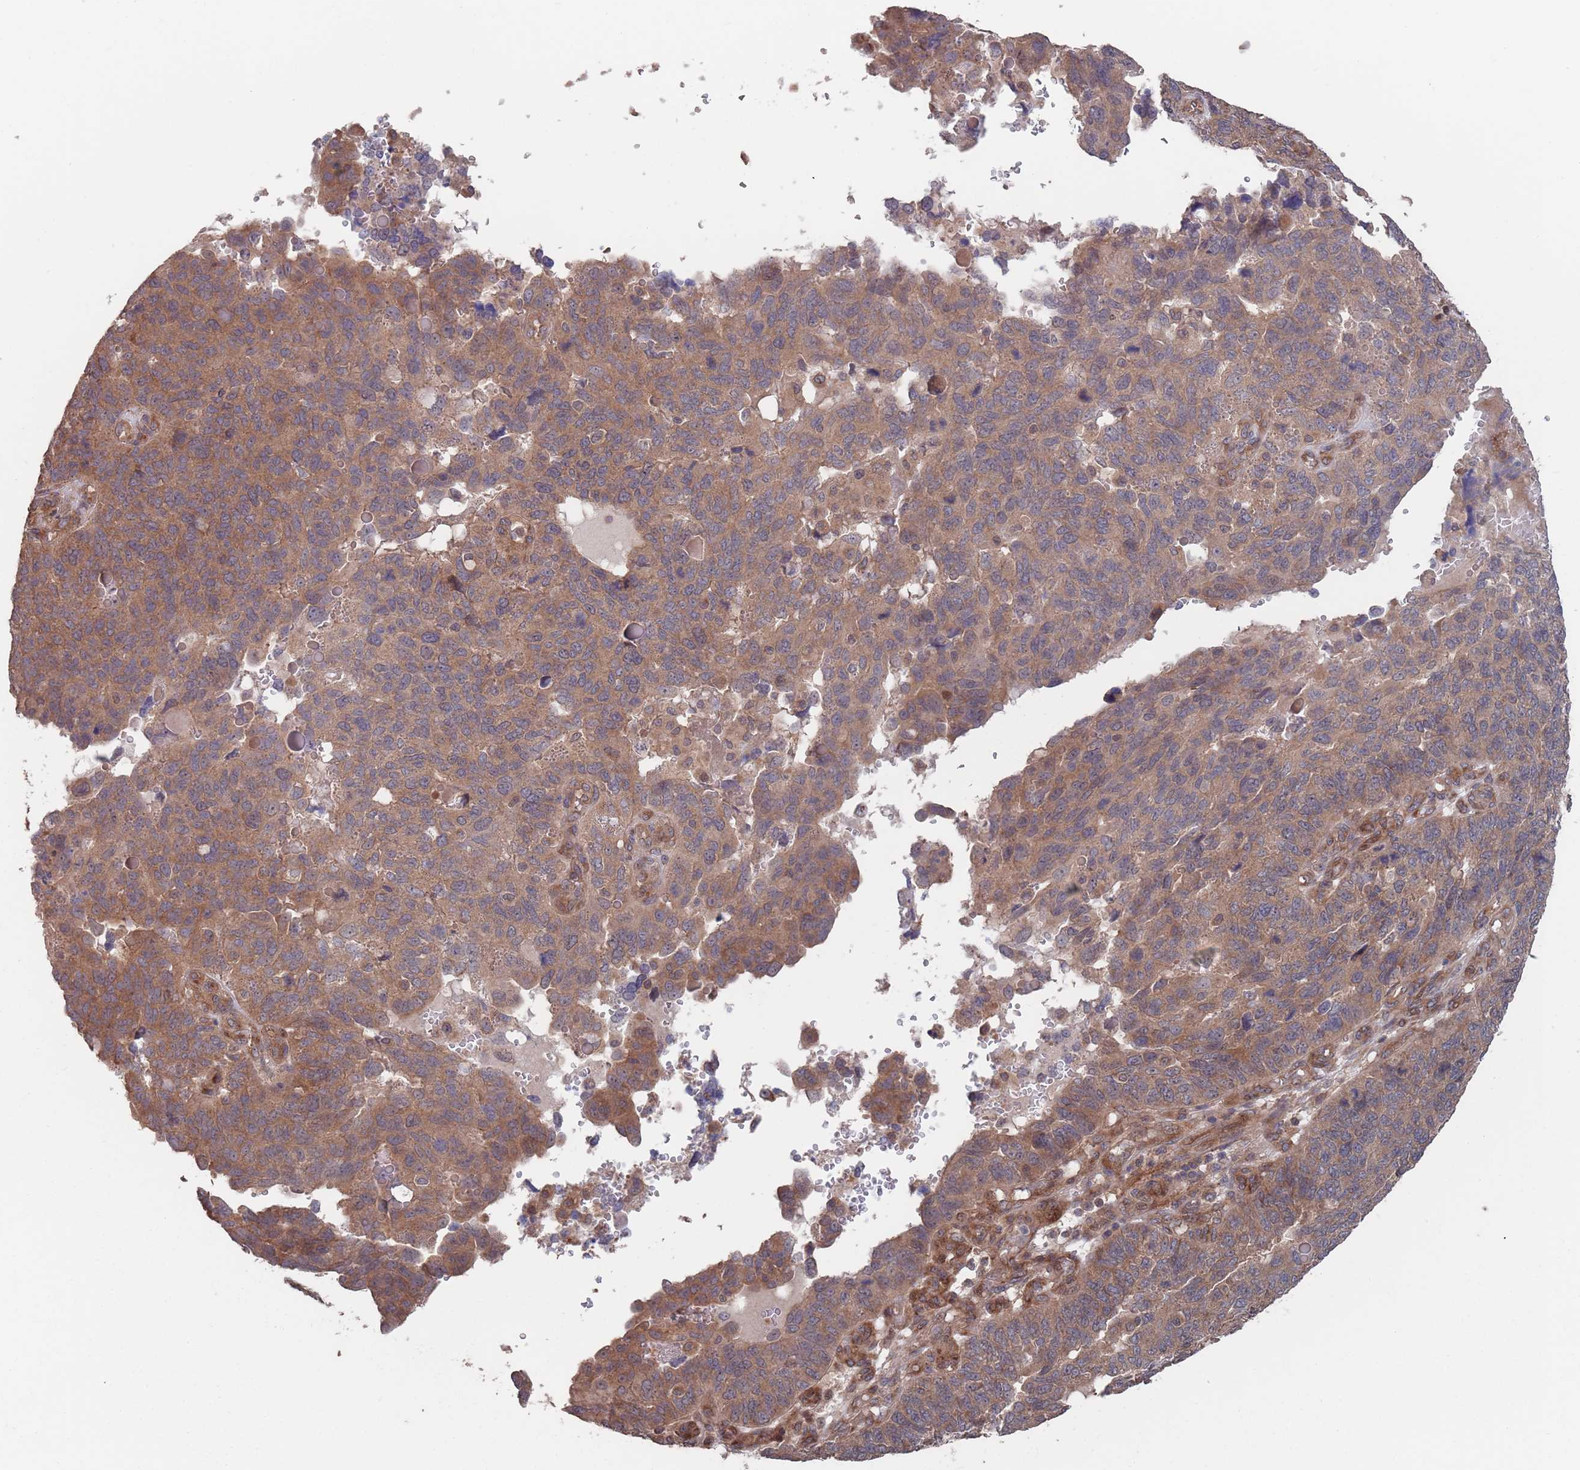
{"staining": {"intensity": "moderate", "quantity": ">75%", "location": "cytoplasmic/membranous"}, "tissue": "endometrial cancer", "cell_type": "Tumor cells", "image_type": "cancer", "snomed": [{"axis": "morphology", "description": "Adenocarcinoma, NOS"}, {"axis": "topography", "description": "Endometrium"}], "caption": "The histopathology image reveals staining of endometrial adenocarcinoma, revealing moderate cytoplasmic/membranous protein positivity (brown color) within tumor cells.", "gene": "UNC45A", "patient": {"sex": "female", "age": 66}}